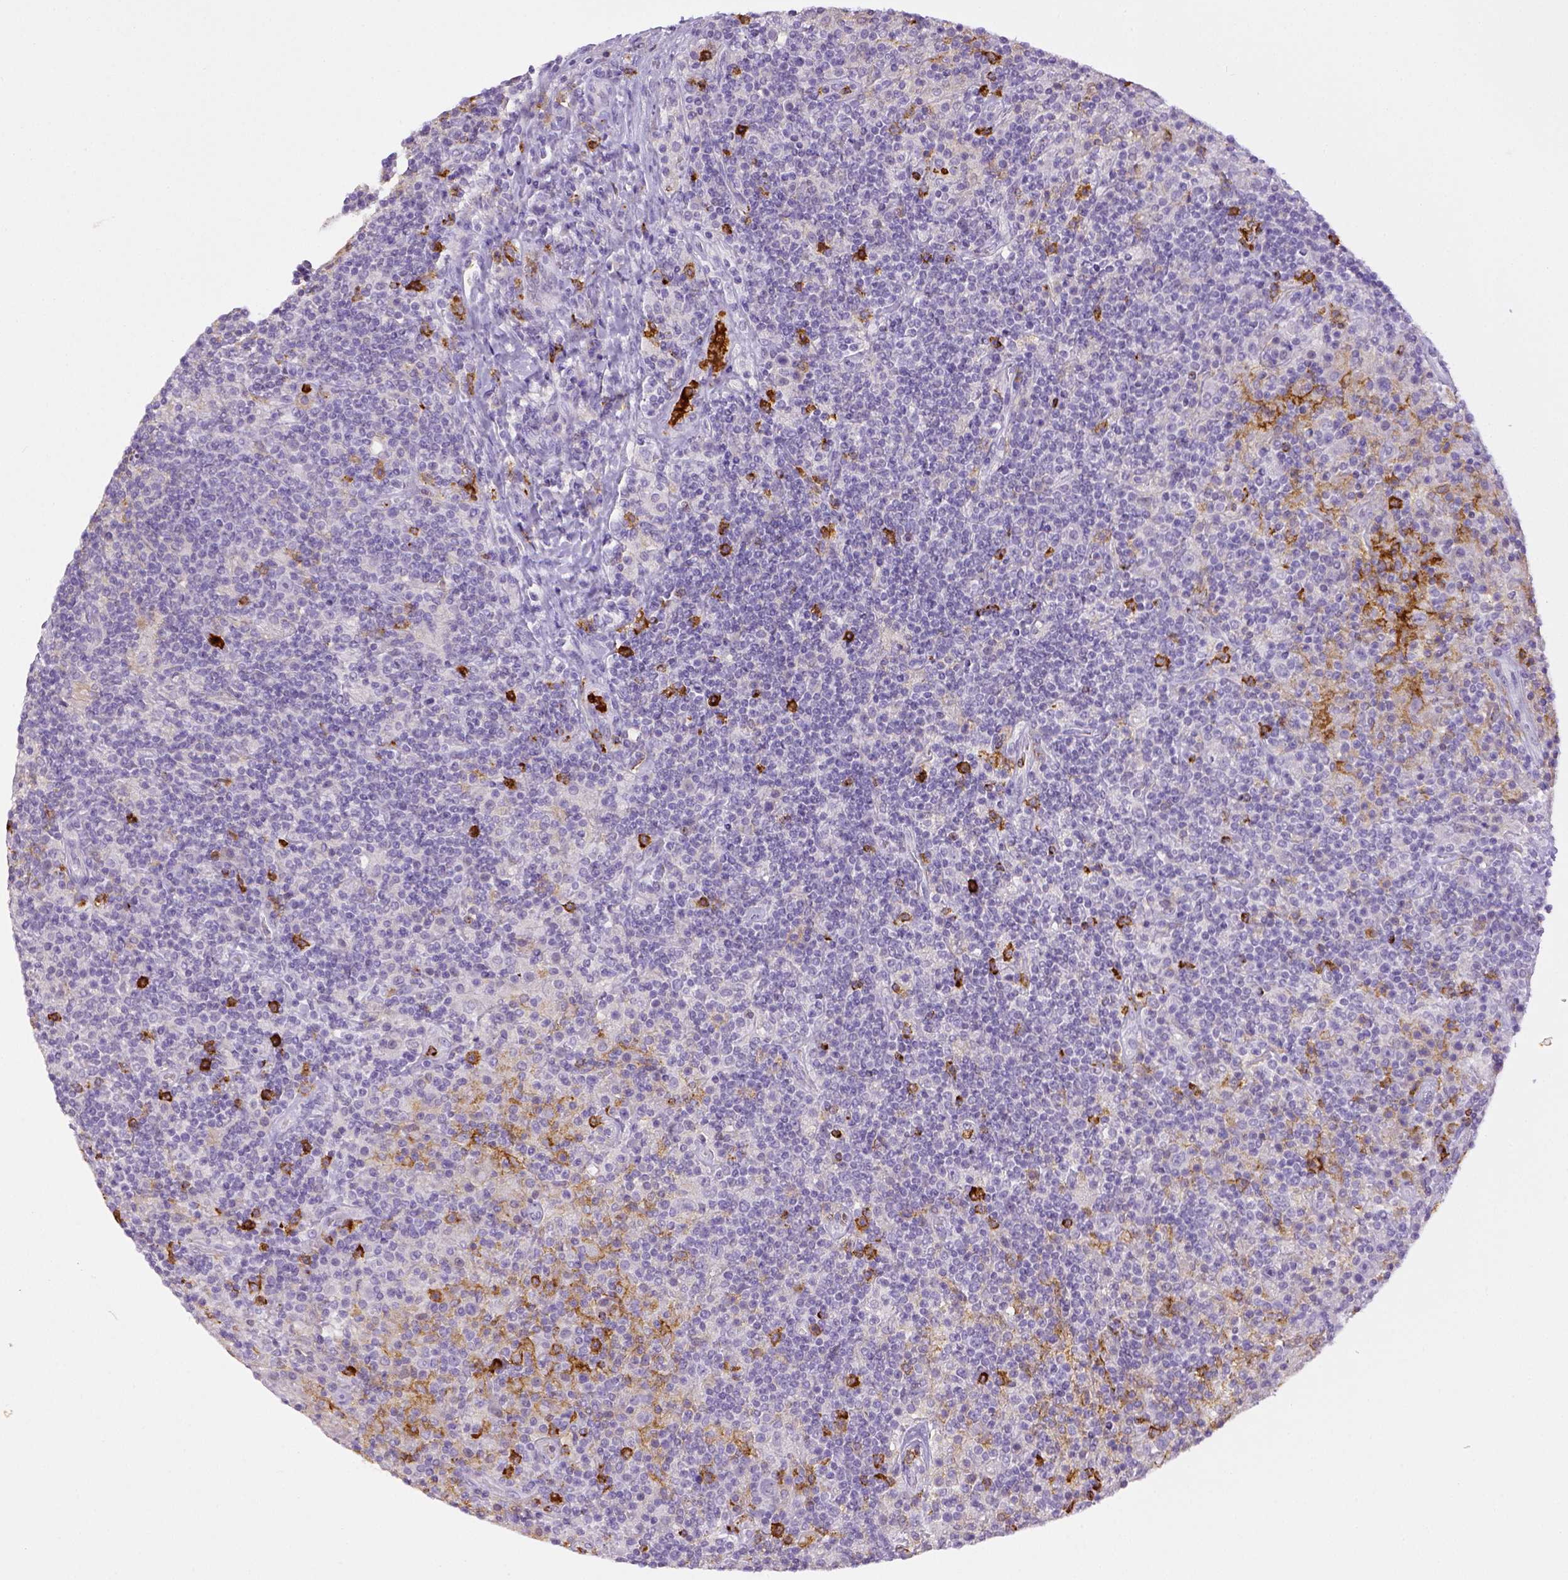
{"staining": {"intensity": "negative", "quantity": "none", "location": "none"}, "tissue": "lymphoma", "cell_type": "Tumor cells", "image_type": "cancer", "snomed": [{"axis": "morphology", "description": "Hodgkin's disease, NOS"}, {"axis": "topography", "description": "Lymph node"}], "caption": "Hodgkin's disease stained for a protein using immunohistochemistry reveals no positivity tumor cells.", "gene": "ITGAM", "patient": {"sex": "male", "age": 70}}